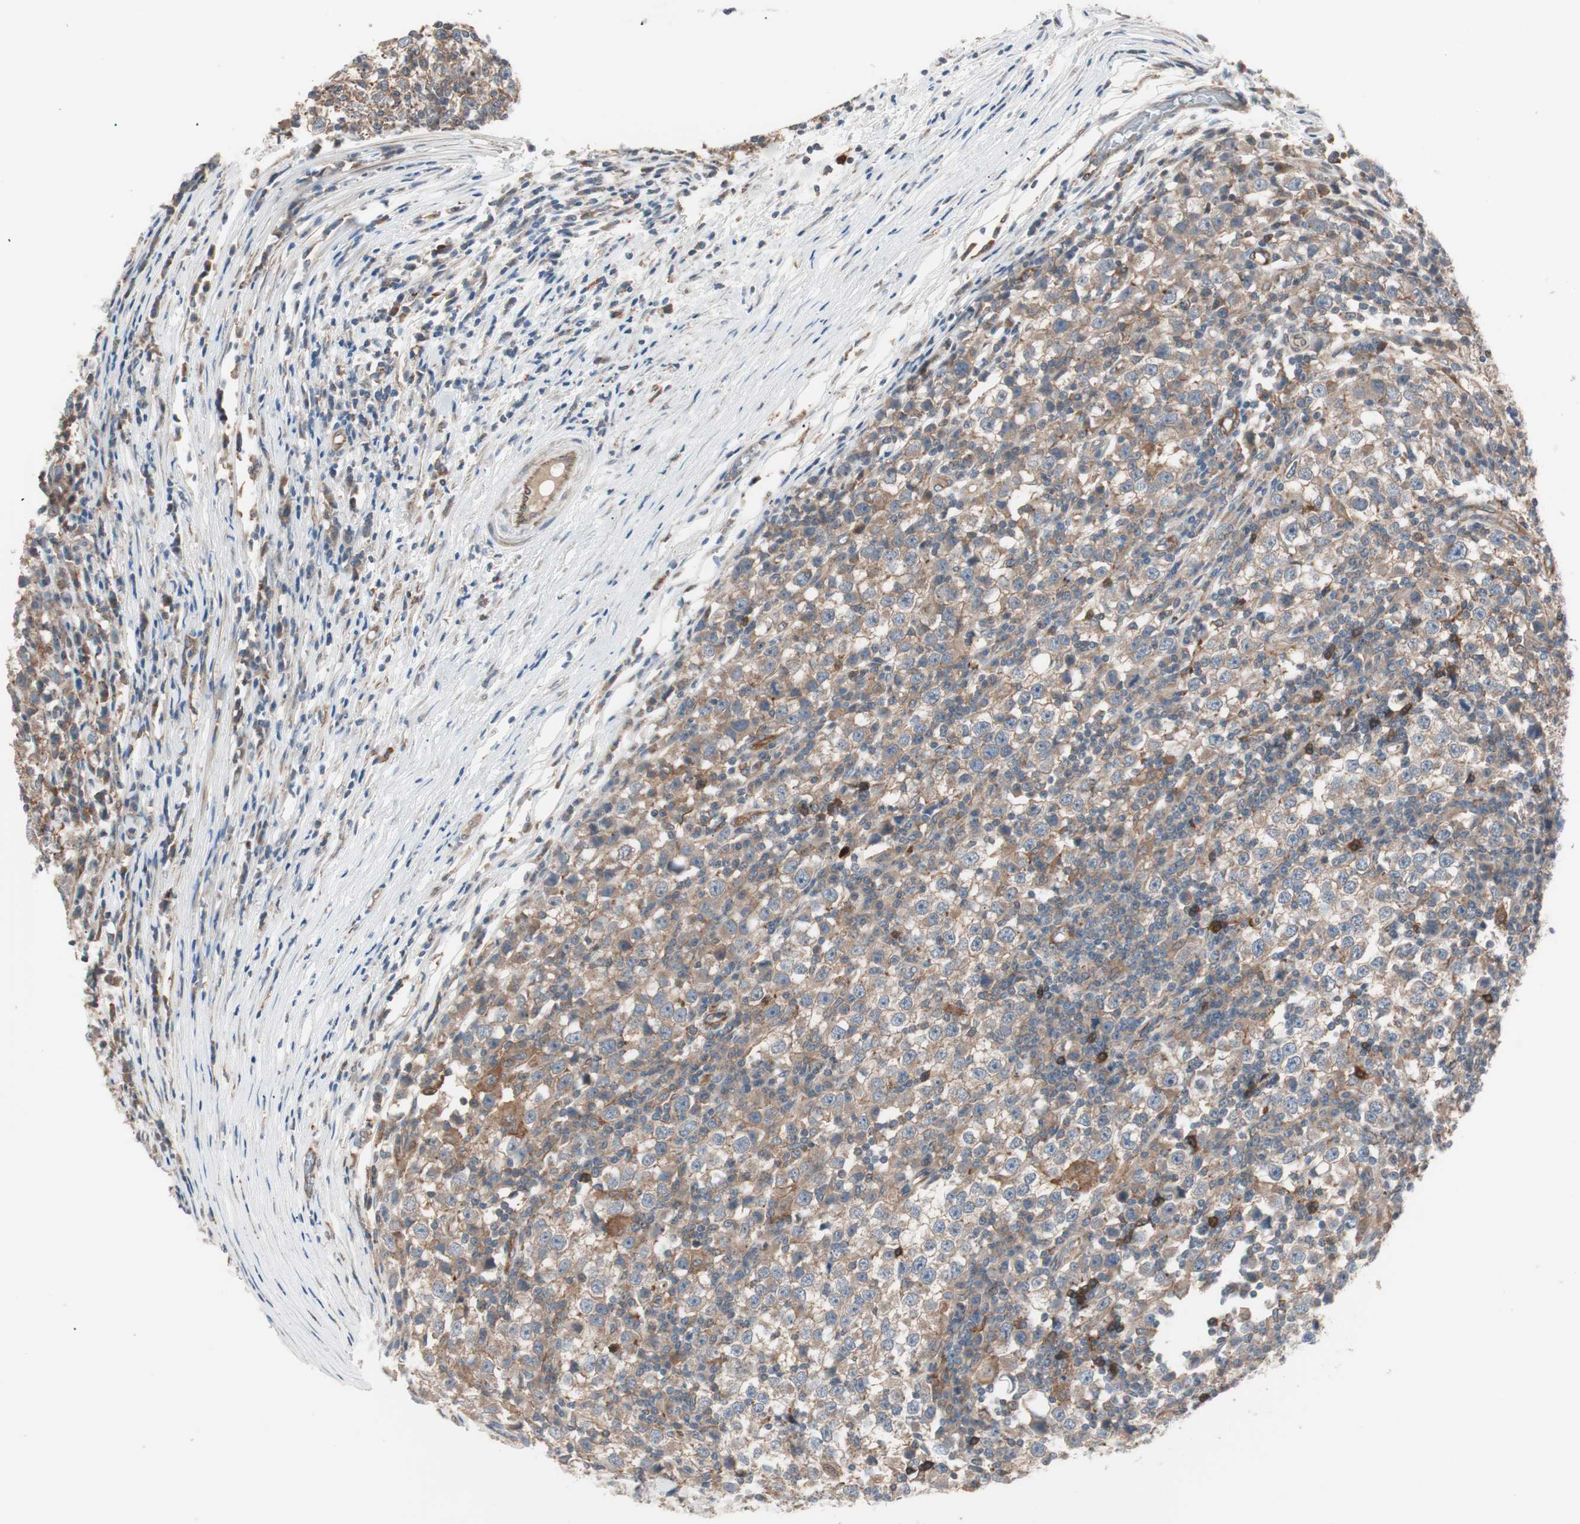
{"staining": {"intensity": "weak", "quantity": ">75%", "location": "cytoplasmic/membranous"}, "tissue": "testis cancer", "cell_type": "Tumor cells", "image_type": "cancer", "snomed": [{"axis": "morphology", "description": "Seminoma, NOS"}, {"axis": "topography", "description": "Testis"}], "caption": "The photomicrograph reveals staining of seminoma (testis), revealing weak cytoplasmic/membranous protein staining (brown color) within tumor cells. The staining is performed using DAB brown chromogen to label protein expression. The nuclei are counter-stained blue using hematoxylin.", "gene": "STAB1", "patient": {"sex": "male", "age": 65}}